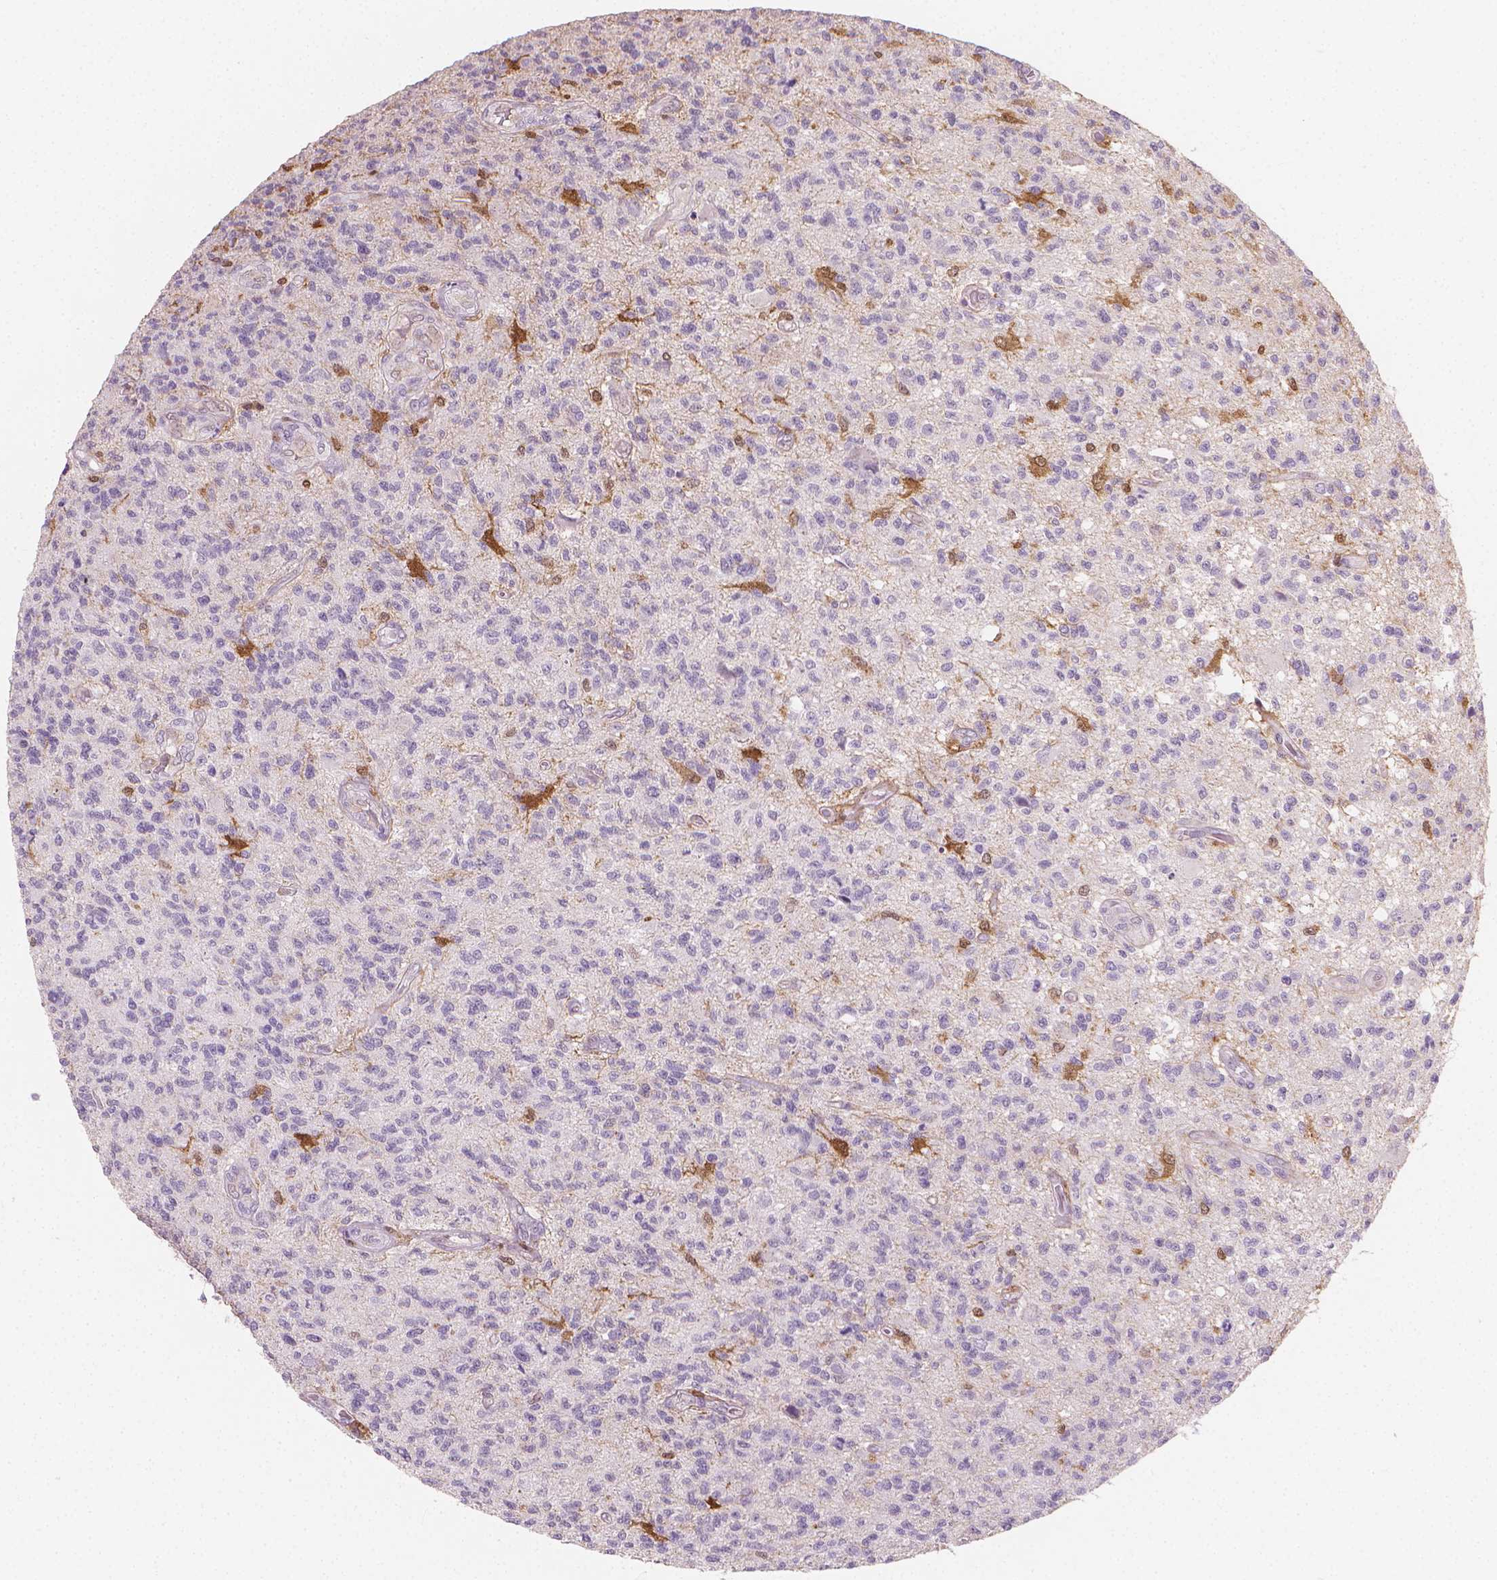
{"staining": {"intensity": "negative", "quantity": "none", "location": "none"}, "tissue": "glioma", "cell_type": "Tumor cells", "image_type": "cancer", "snomed": [{"axis": "morphology", "description": "Glioma, malignant, High grade"}, {"axis": "topography", "description": "Brain"}], "caption": "IHC photomicrograph of neoplastic tissue: human high-grade glioma (malignant) stained with DAB (3,3'-diaminobenzidine) reveals no significant protein staining in tumor cells.", "gene": "TNFAIP2", "patient": {"sex": "male", "age": 56}}